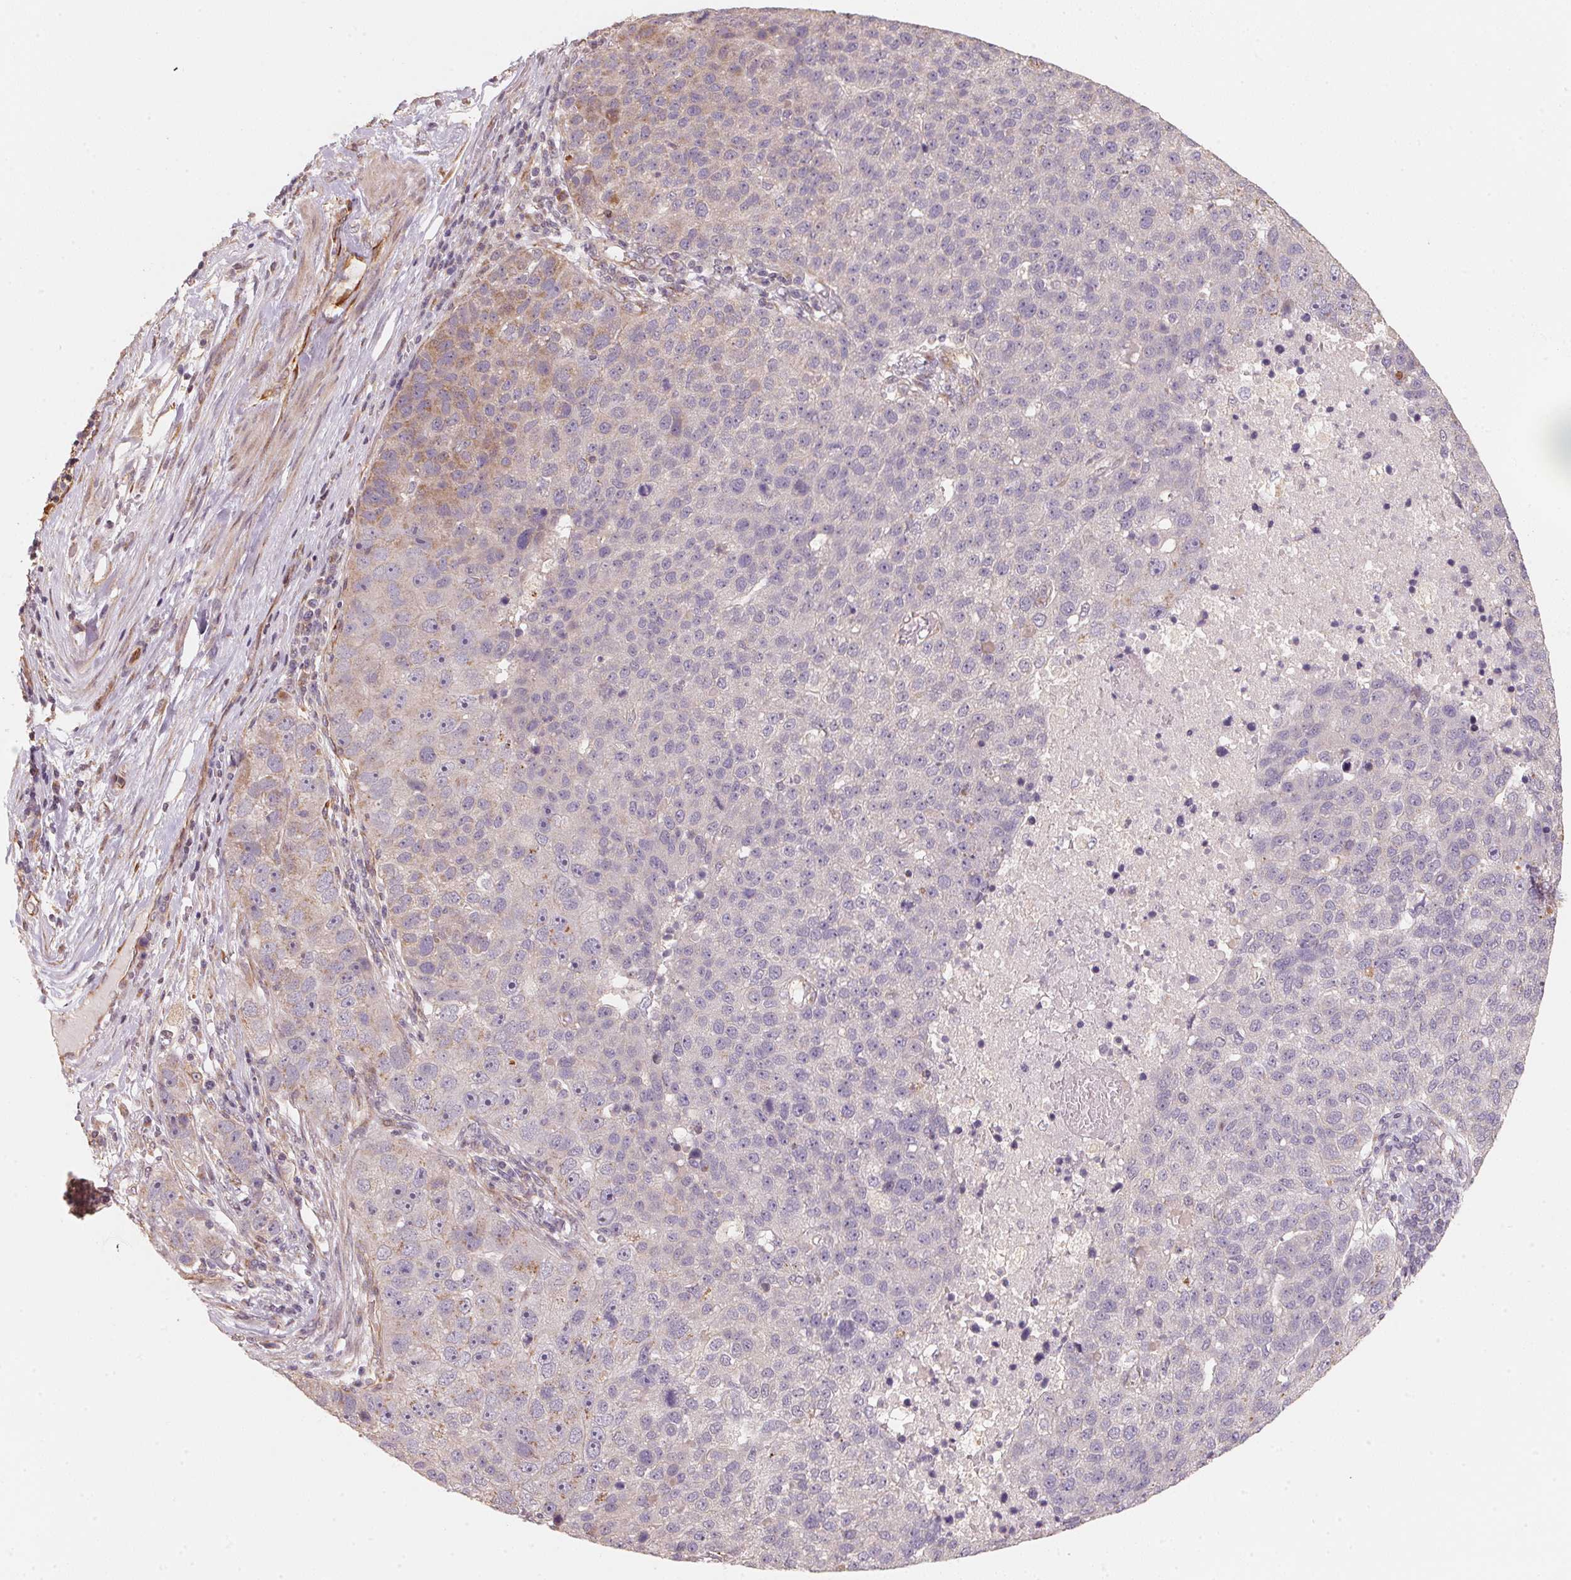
{"staining": {"intensity": "weak", "quantity": "<25%", "location": "cytoplasmic/membranous"}, "tissue": "pancreatic cancer", "cell_type": "Tumor cells", "image_type": "cancer", "snomed": [{"axis": "morphology", "description": "Adenocarcinoma, NOS"}, {"axis": "topography", "description": "Pancreas"}], "caption": "Immunohistochemistry (IHC) of human pancreatic adenocarcinoma exhibits no staining in tumor cells.", "gene": "TSPAN12", "patient": {"sex": "female", "age": 61}}